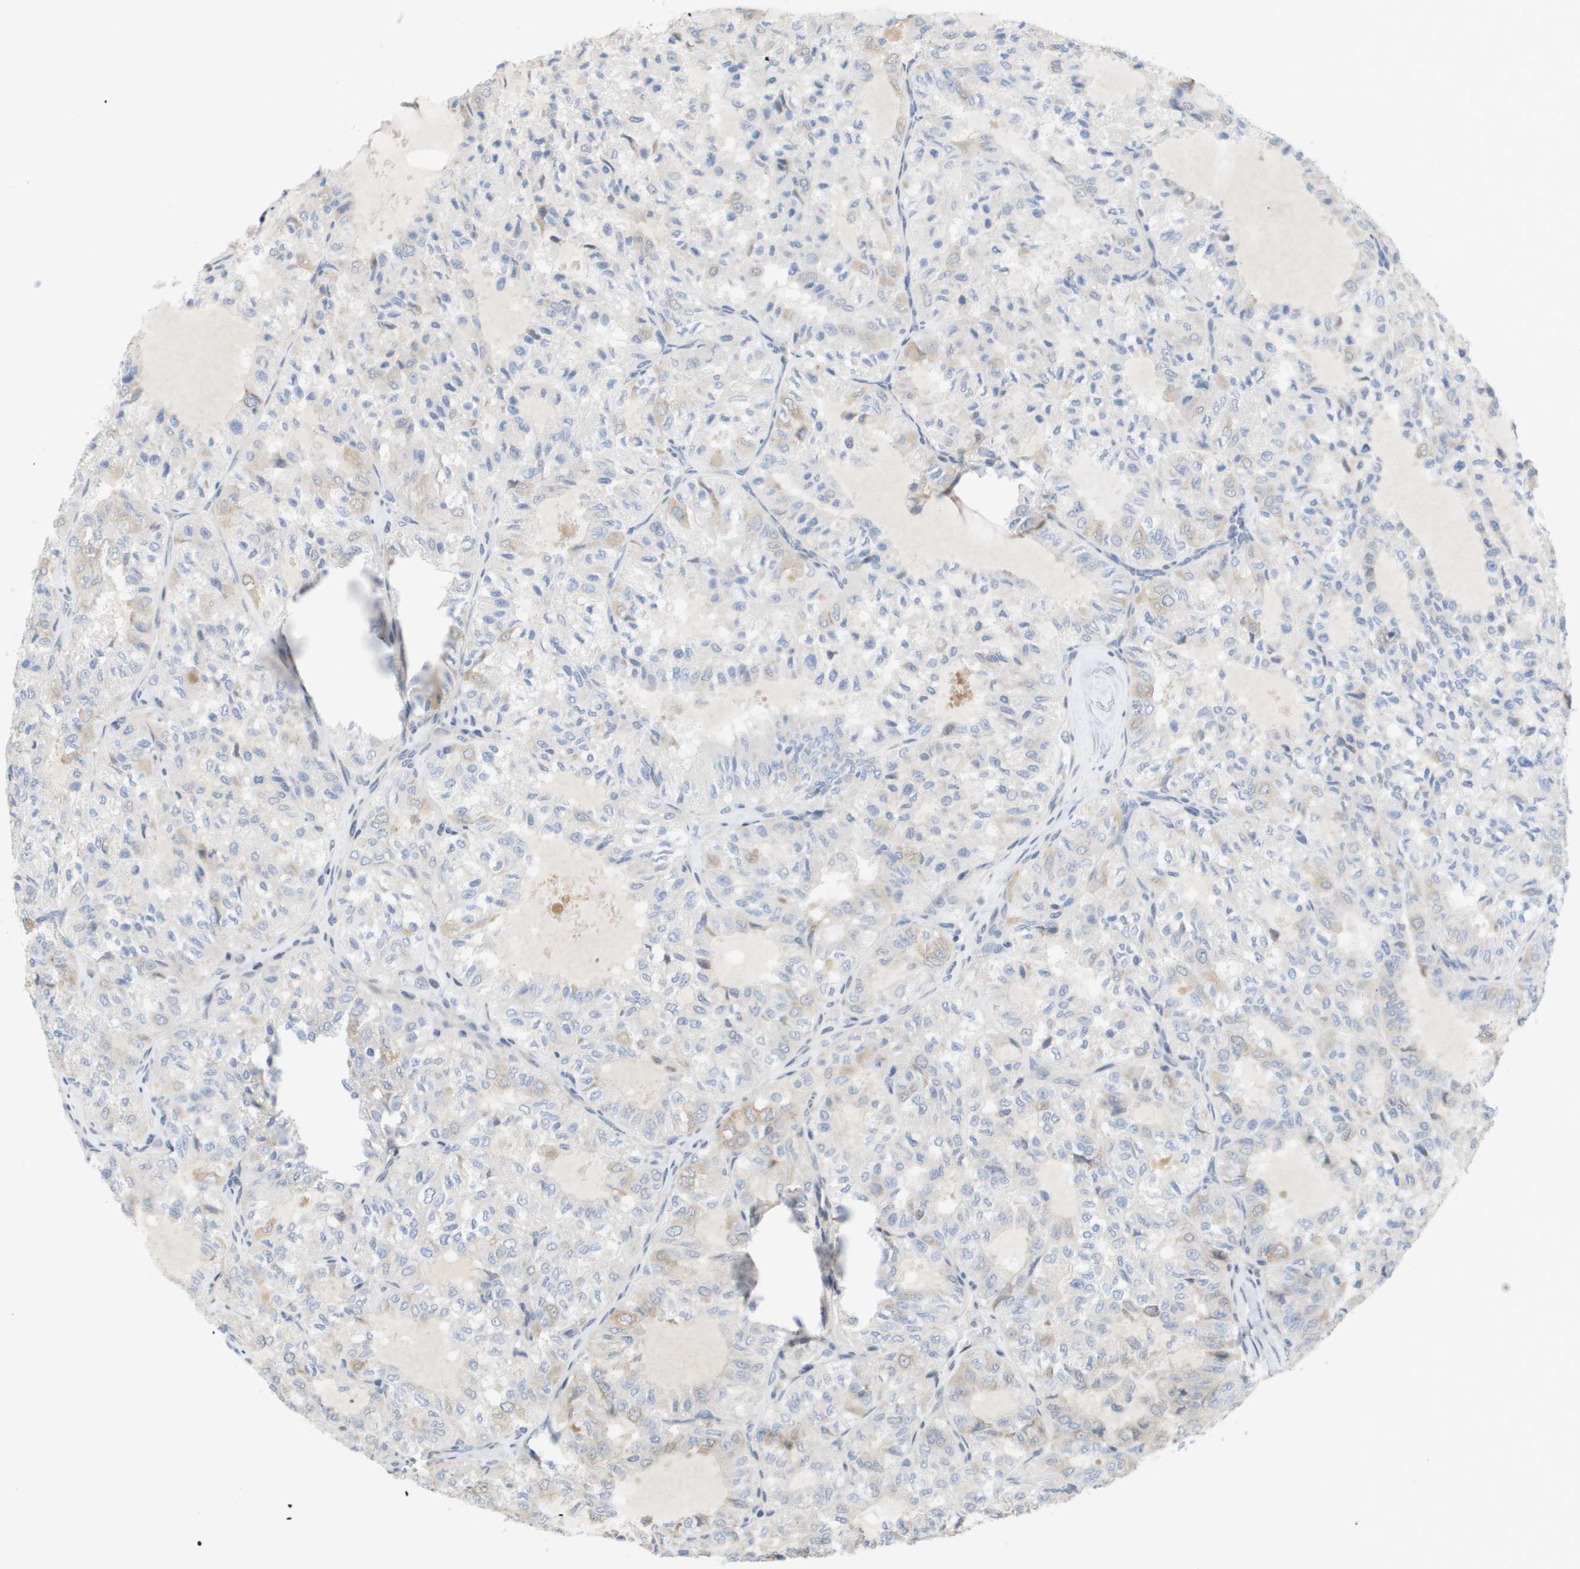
{"staining": {"intensity": "weak", "quantity": "<25%", "location": "cytoplasmic/membranous"}, "tissue": "thyroid cancer", "cell_type": "Tumor cells", "image_type": "cancer", "snomed": [{"axis": "morphology", "description": "Follicular adenoma carcinoma, NOS"}, {"axis": "topography", "description": "Thyroid gland"}], "caption": "An IHC micrograph of thyroid cancer (follicular adenoma carcinoma) is shown. There is no staining in tumor cells of thyroid cancer (follicular adenoma carcinoma). (Immunohistochemistry, brightfield microscopy, high magnification).", "gene": "MARCHF8", "patient": {"sex": "male", "age": 75}}